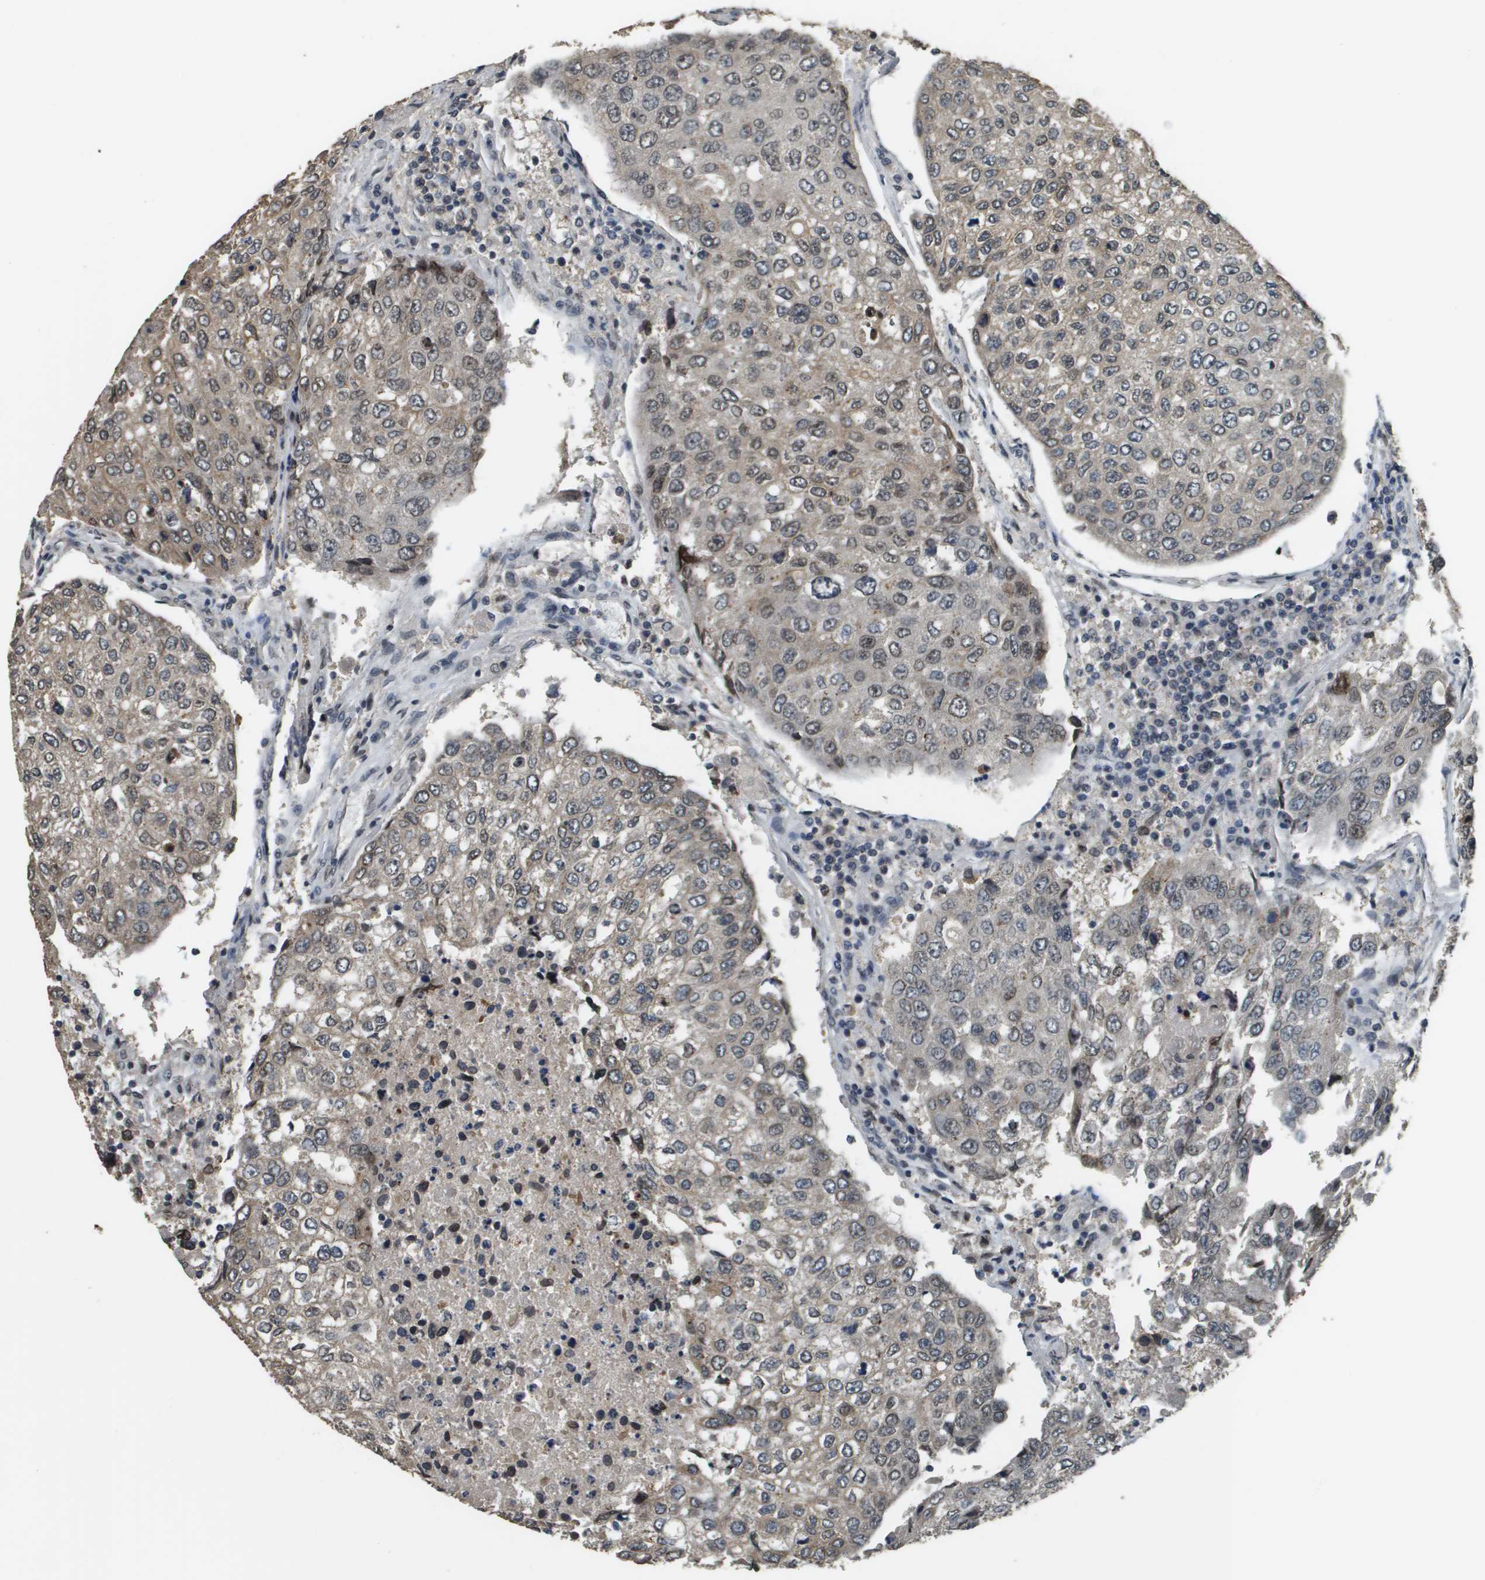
{"staining": {"intensity": "weak", "quantity": ">75%", "location": "cytoplasmic/membranous,nuclear"}, "tissue": "urothelial cancer", "cell_type": "Tumor cells", "image_type": "cancer", "snomed": [{"axis": "morphology", "description": "Urothelial carcinoma, High grade"}, {"axis": "topography", "description": "Lymph node"}, {"axis": "topography", "description": "Urinary bladder"}], "caption": "Immunohistochemical staining of human urothelial carcinoma (high-grade) demonstrates low levels of weak cytoplasmic/membranous and nuclear protein staining in approximately >75% of tumor cells.", "gene": "FANCC", "patient": {"sex": "male", "age": 51}}